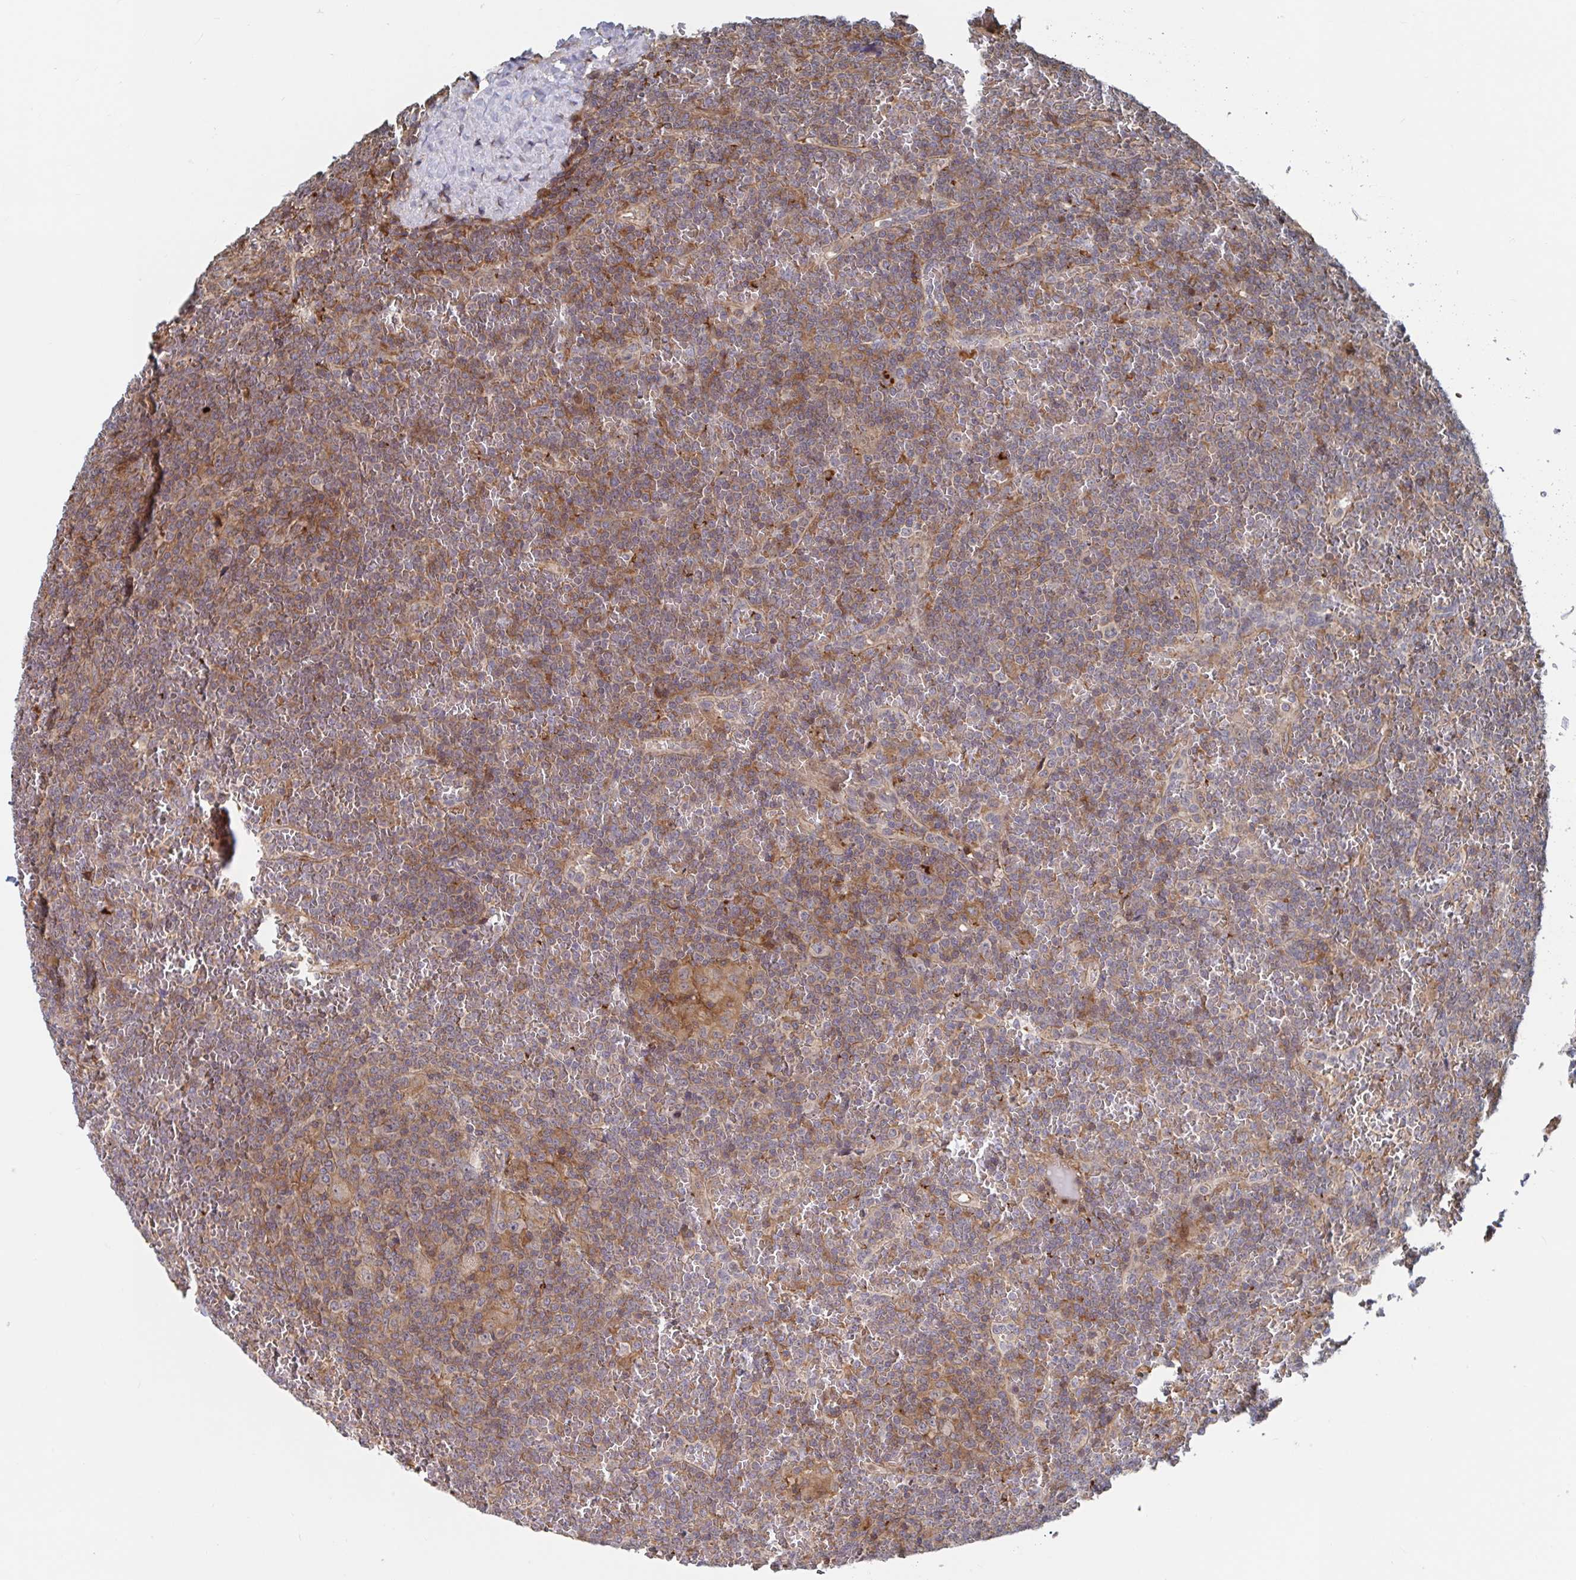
{"staining": {"intensity": "weak", "quantity": ">75%", "location": "cytoplasmic/membranous"}, "tissue": "lymphoma", "cell_type": "Tumor cells", "image_type": "cancer", "snomed": [{"axis": "morphology", "description": "Malignant lymphoma, non-Hodgkin's type, Low grade"}, {"axis": "topography", "description": "Spleen"}], "caption": "The image shows staining of malignant lymphoma, non-Hodgkin's type (low-grade), revealing weak cytoplasmic/membranous protein staining (brown color) within tumor cells.", "gene": "DHRS12", "patient": {"sex": "female", "age": 19}}